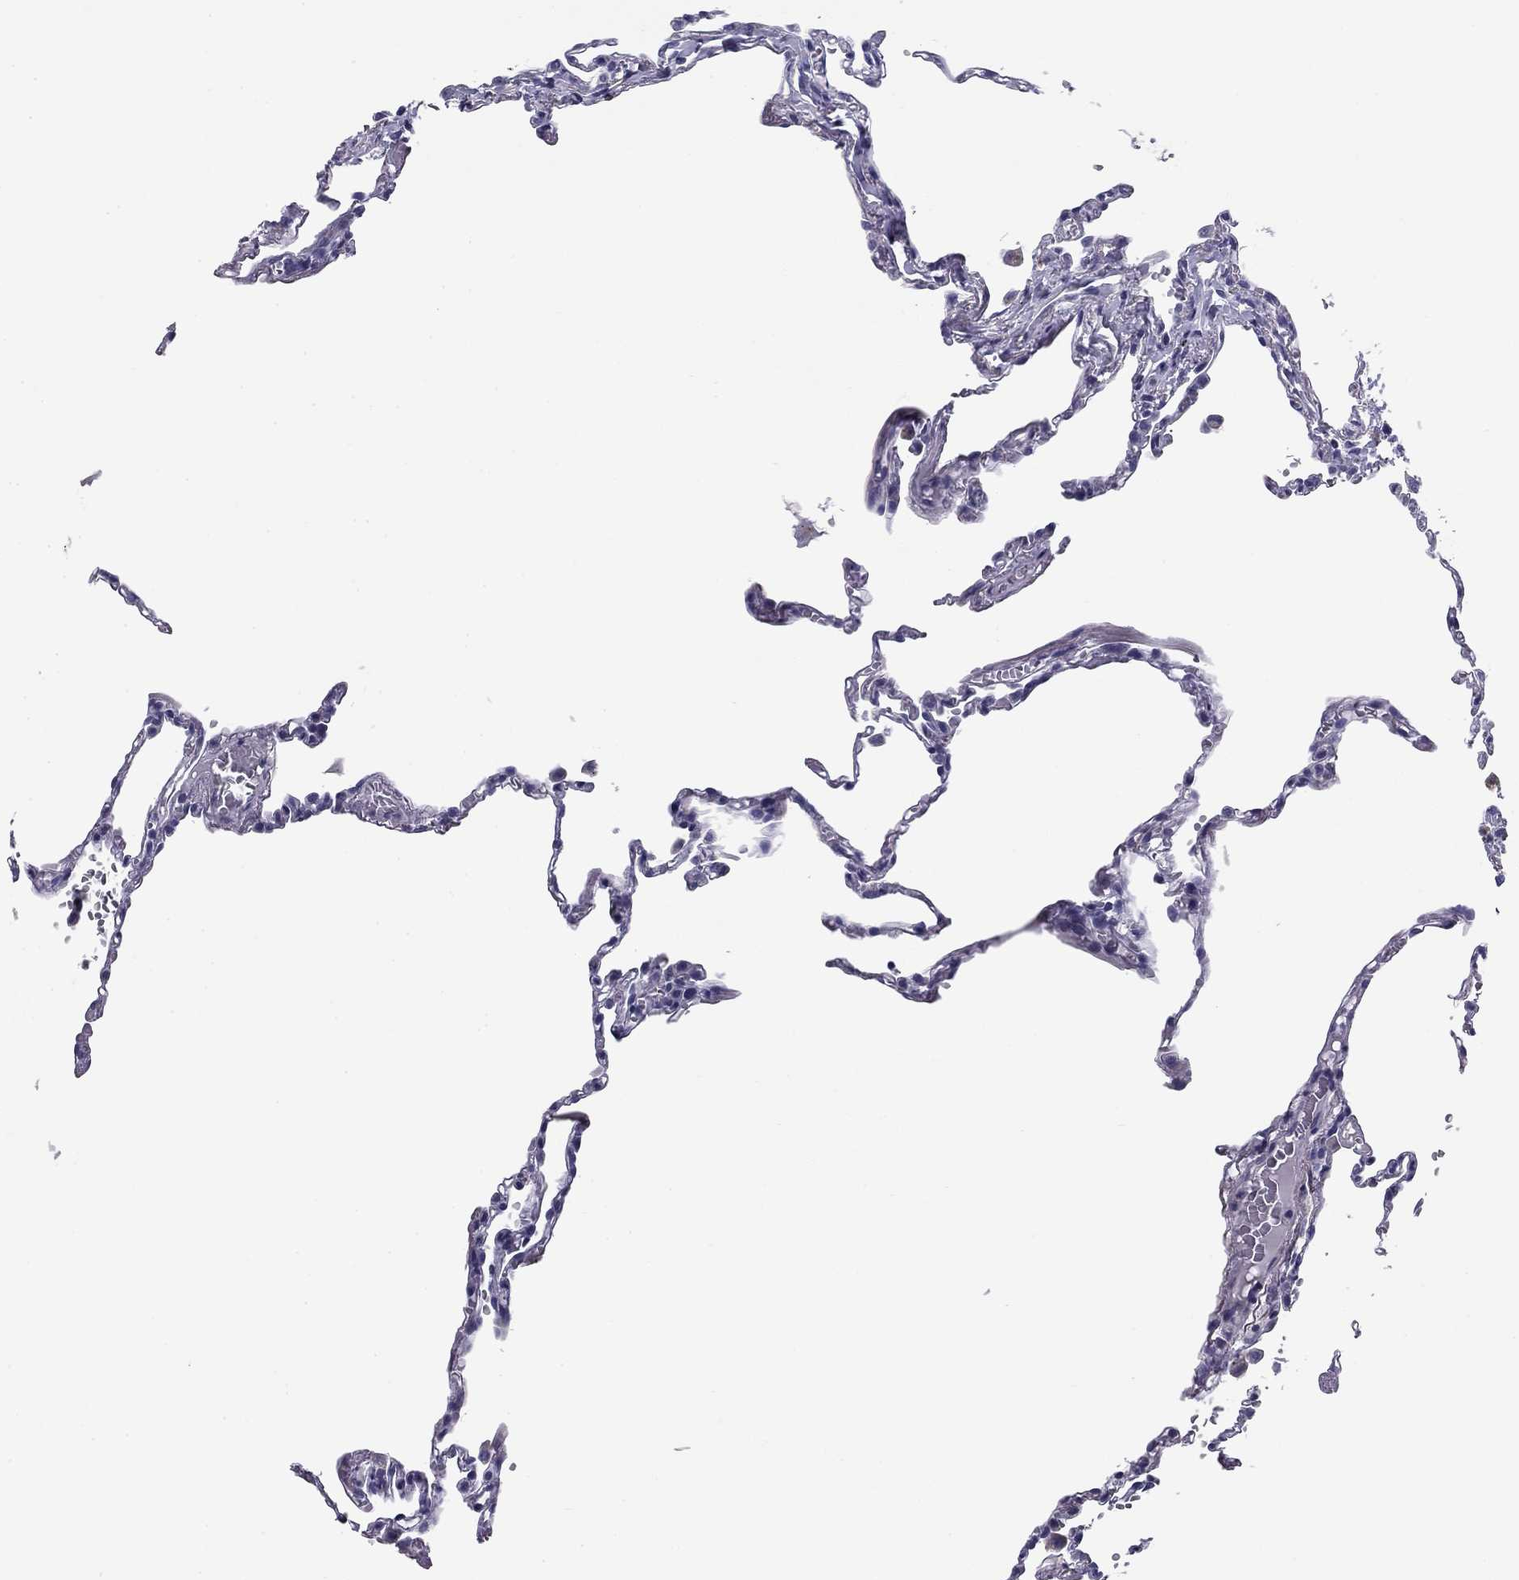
{"staining": {"intensity": "negative", "quantity": "none", "location": "none"}, "tissue": "lung", "cell_type": "Alveolar cells", "image_type": "normal", "snomed": [{"axis": "morphology", "description": "Normal tissue, NOS"}, {"axis": "topography", "description": "Lung"}], "caption": "Immunohistochemical staining of normal human lung reveals no significant expression in alveolar cells.", "gene": "FLNC", "patient": {"sex": "male", "age": 78}}